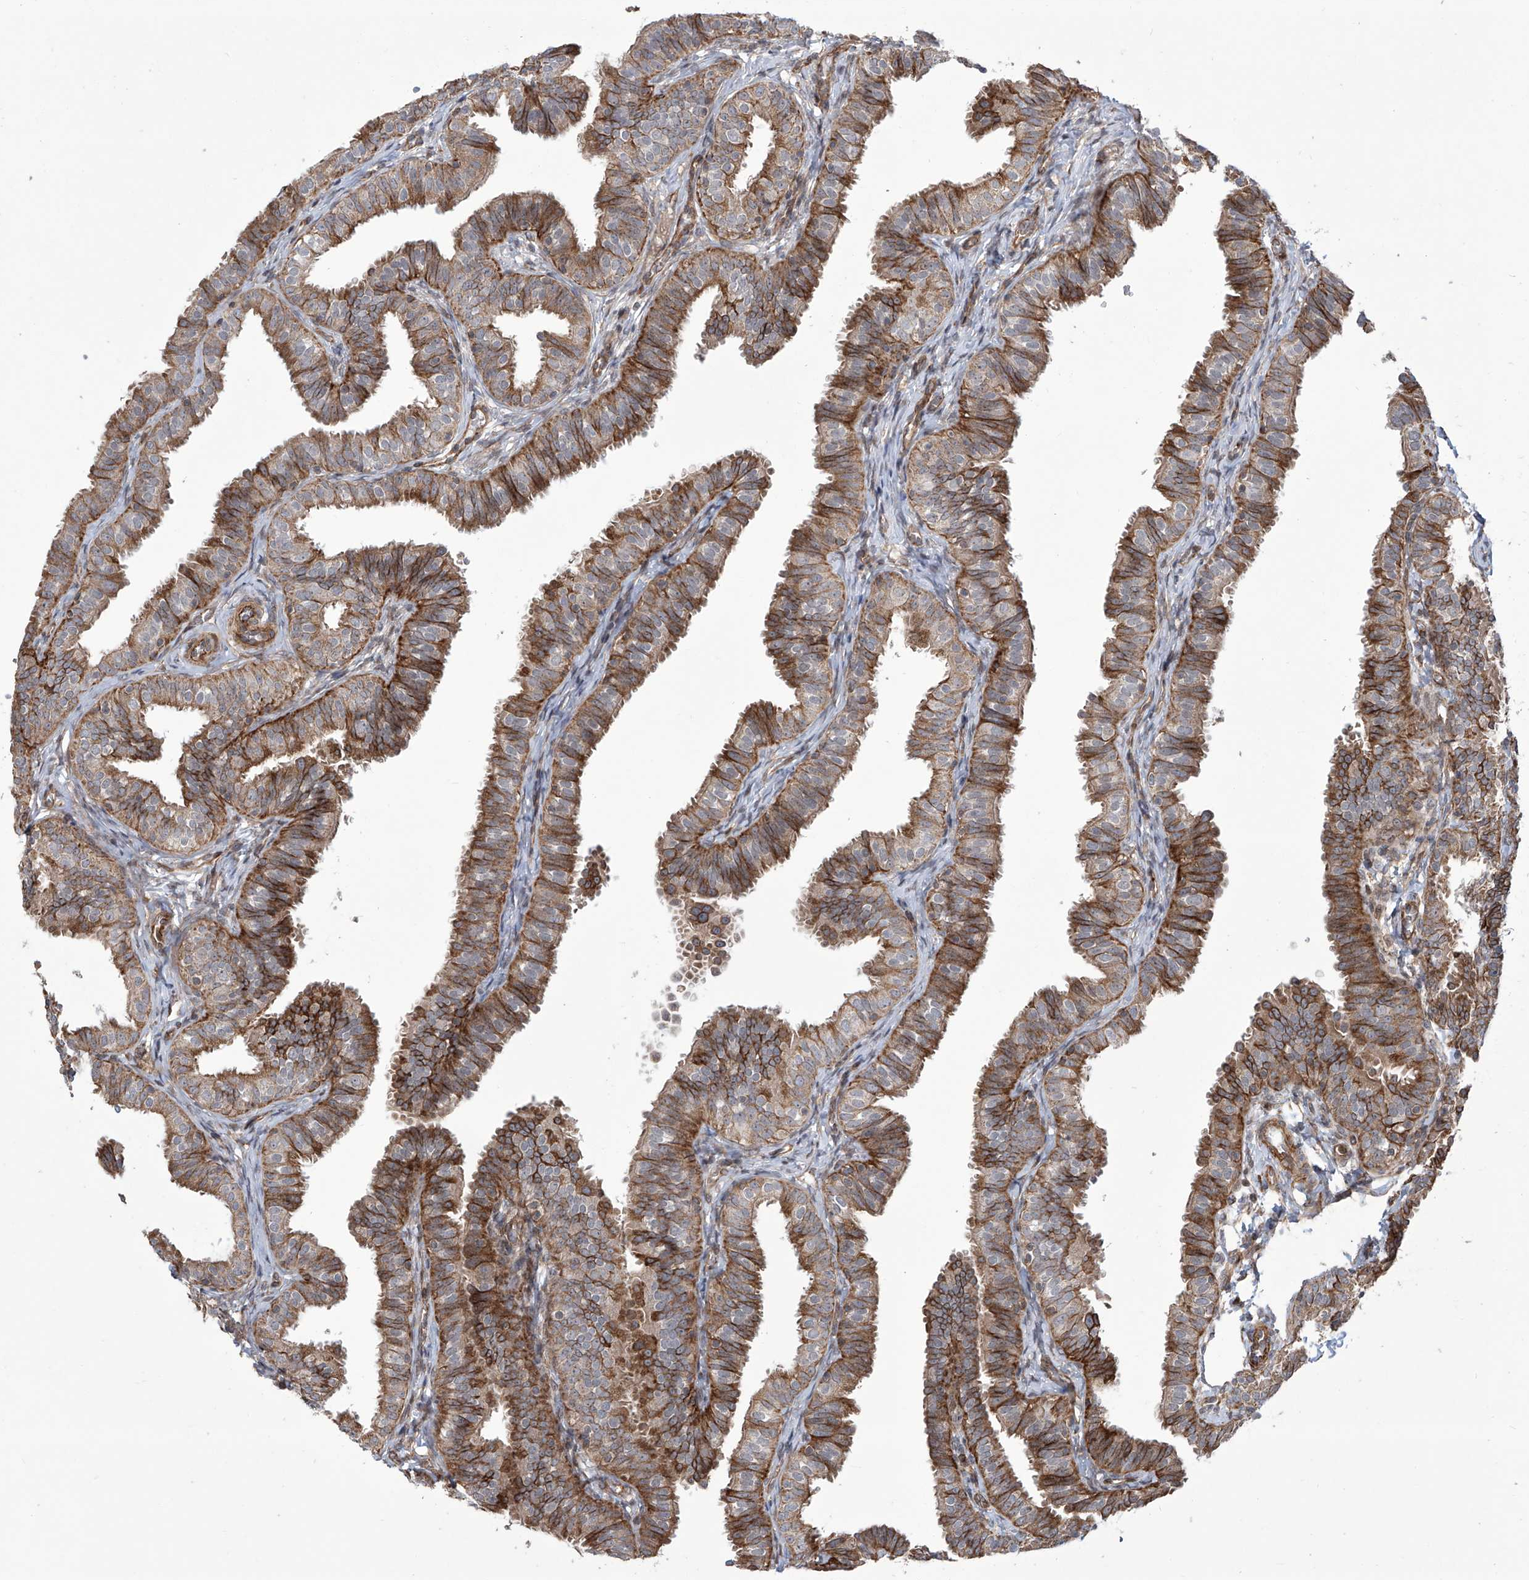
{"staining": {"intensity": "moderate", "quantity": ">75%", "location": "cytoplasmic/membranous"}, "tissue": "fallopian tube", "cell_type": "Glandular cells", "image_type": "normal", "snomed": [{"axis": "morphology", "description": "Normal tissue, NOS"}, {"axis": "topography", "description": "Fallopian tube"}], "caption": "The micrograph displays a brown stain indicating the presence of a protein in the cytoplasmic/membranous of glandular cells in fallopian tube. (DAB (3,3'-diaminobenzidine) IHC with brightfield microscopy, high magnification).", "gene": "APAF1", "patient": {"sex": "female", "age": 35}}